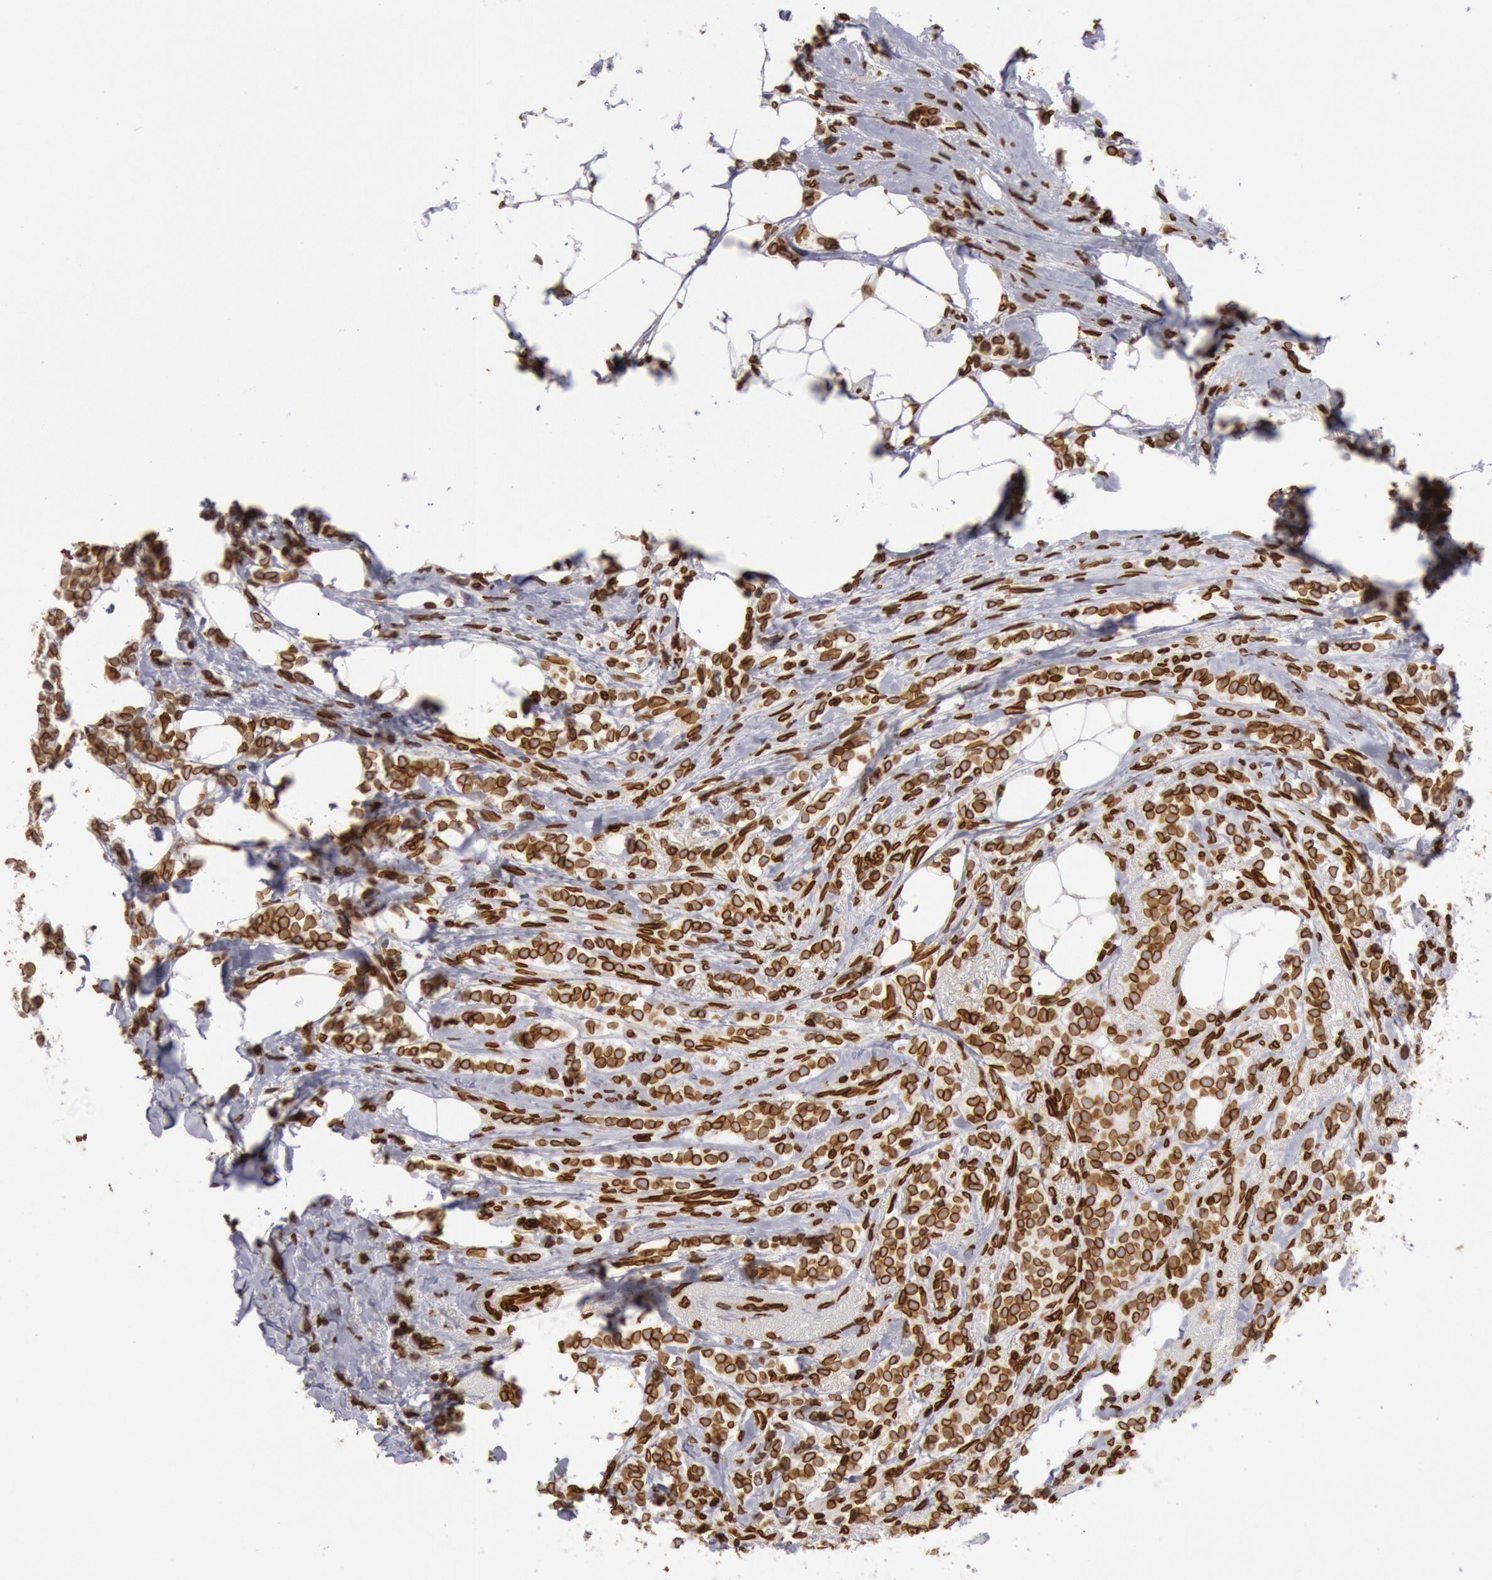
{"staining": {"intensity": "strong", "quantity": ">75%", "location": "nuclear"}, "tissue": "breast cancer", "cell_type": "Tumor cells", "image_type": "cancer", "snomed": [{"axis": "morphology", "description": "Lobular carcinoma"}, {"axis": "topography", "description": "Breast"}], "caption": "The immunohistochemical stain highlights strong nuclear staining in tumor cells of breast cancer (lobular carcinoma) tissue.", "gene": "SUN2", "patient": {"sex": "female", "age": 56}}